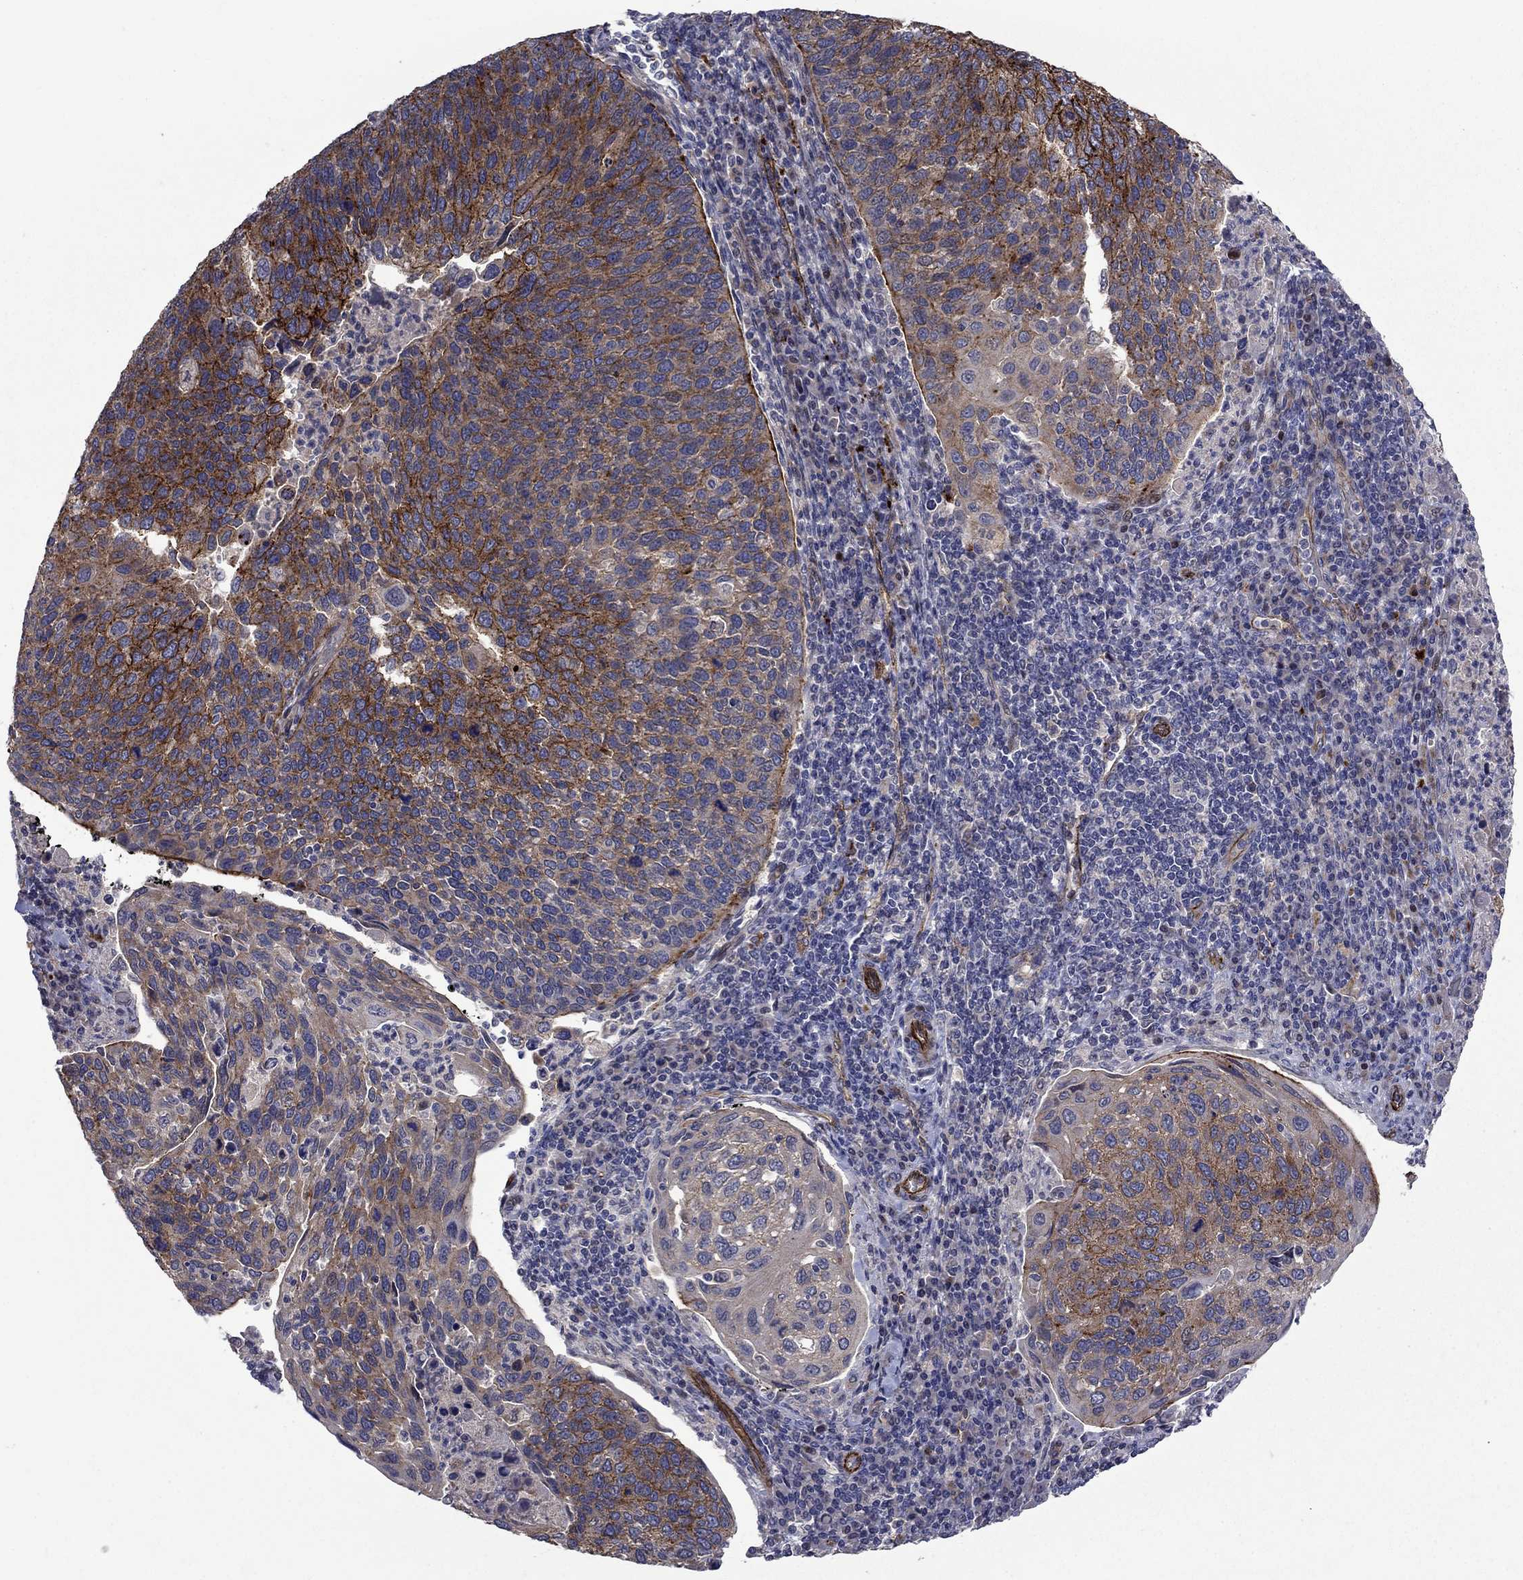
{"staining": {"intensity": "strong", "quantity": "25%-75%", "location": "cytoplasmic/membranous"}, "tissue": "cervical cancer", "cell_type": "Tumor cells", "image_type": "cancer", "snomed": [{"axis": "morphology", "description": "Squamous cell carcinoma, NOS"}, {"axis": "topography", "description": "Cervix"}], "caption": "A brown stain shows strong cytoplasmic/membranous staining of a protein in cervical cancer tumor cells. (IHC, brightfield microscopy, high magnification).", "gene": "SLC7A1", "patient": {"sex": "female", "age": 54}}